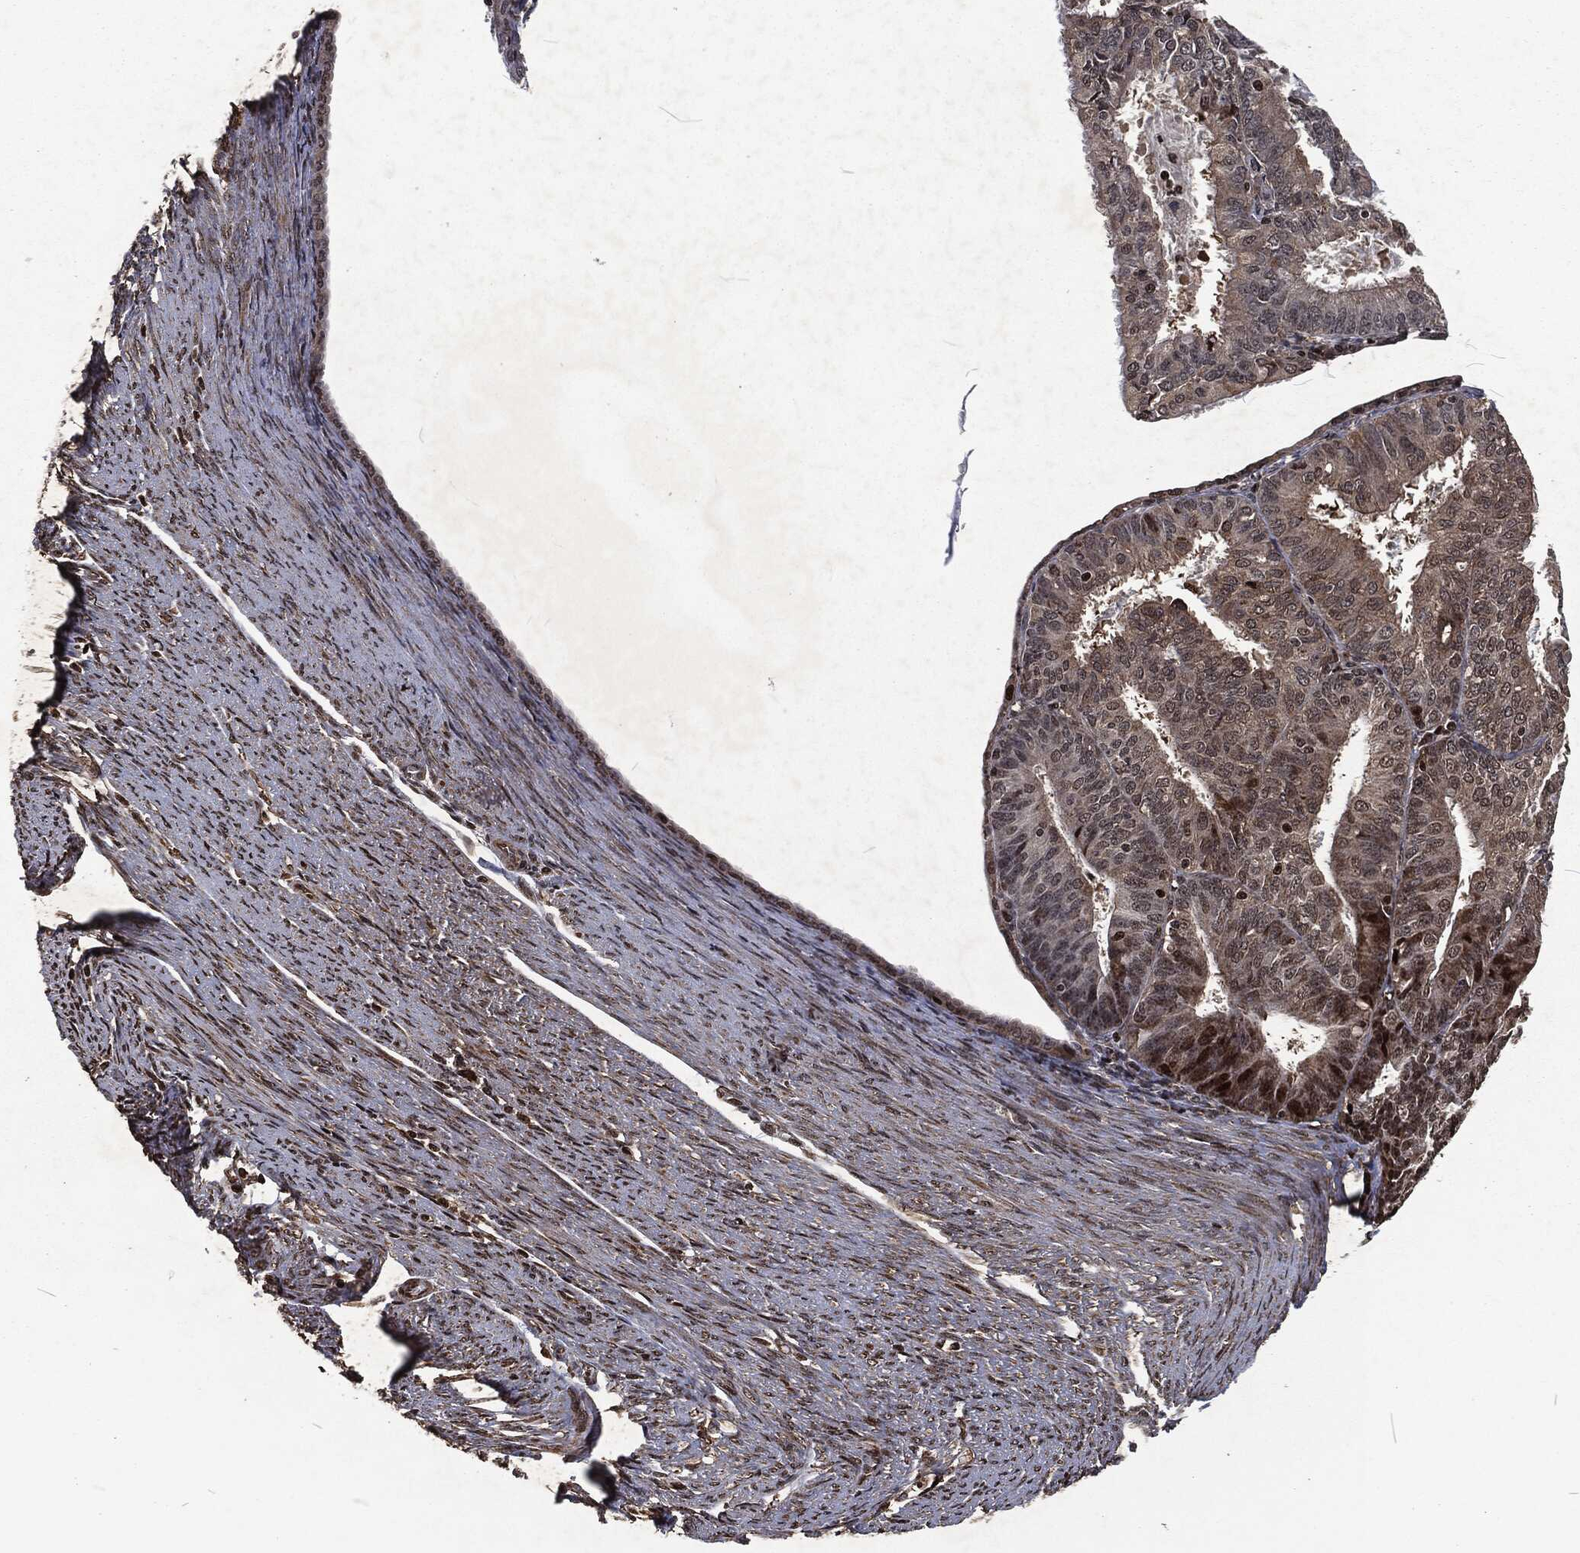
{"staining": {"intensity": "strong", "quantity": "25%-75%", "location": "nuclear"}, "tissue": "endometrial cancer", "cell_type": "Tumor cells", "image_type": "cancer", "snomed": [{"axis": "morphology", "description": "Adenocarcinoma, NOS"}, {"axis": "topography", "description": "Endometrium"}], "caption": "DAB (3,3'-diaminobenzidine) immunohistochemical staining of human endometrial adenocarcinoma reveals strong nuclear protein staining in about 25%-75% of tumor cells.", "gene": "SNAI1", "patient": {"sex": "female", "age": 57}}